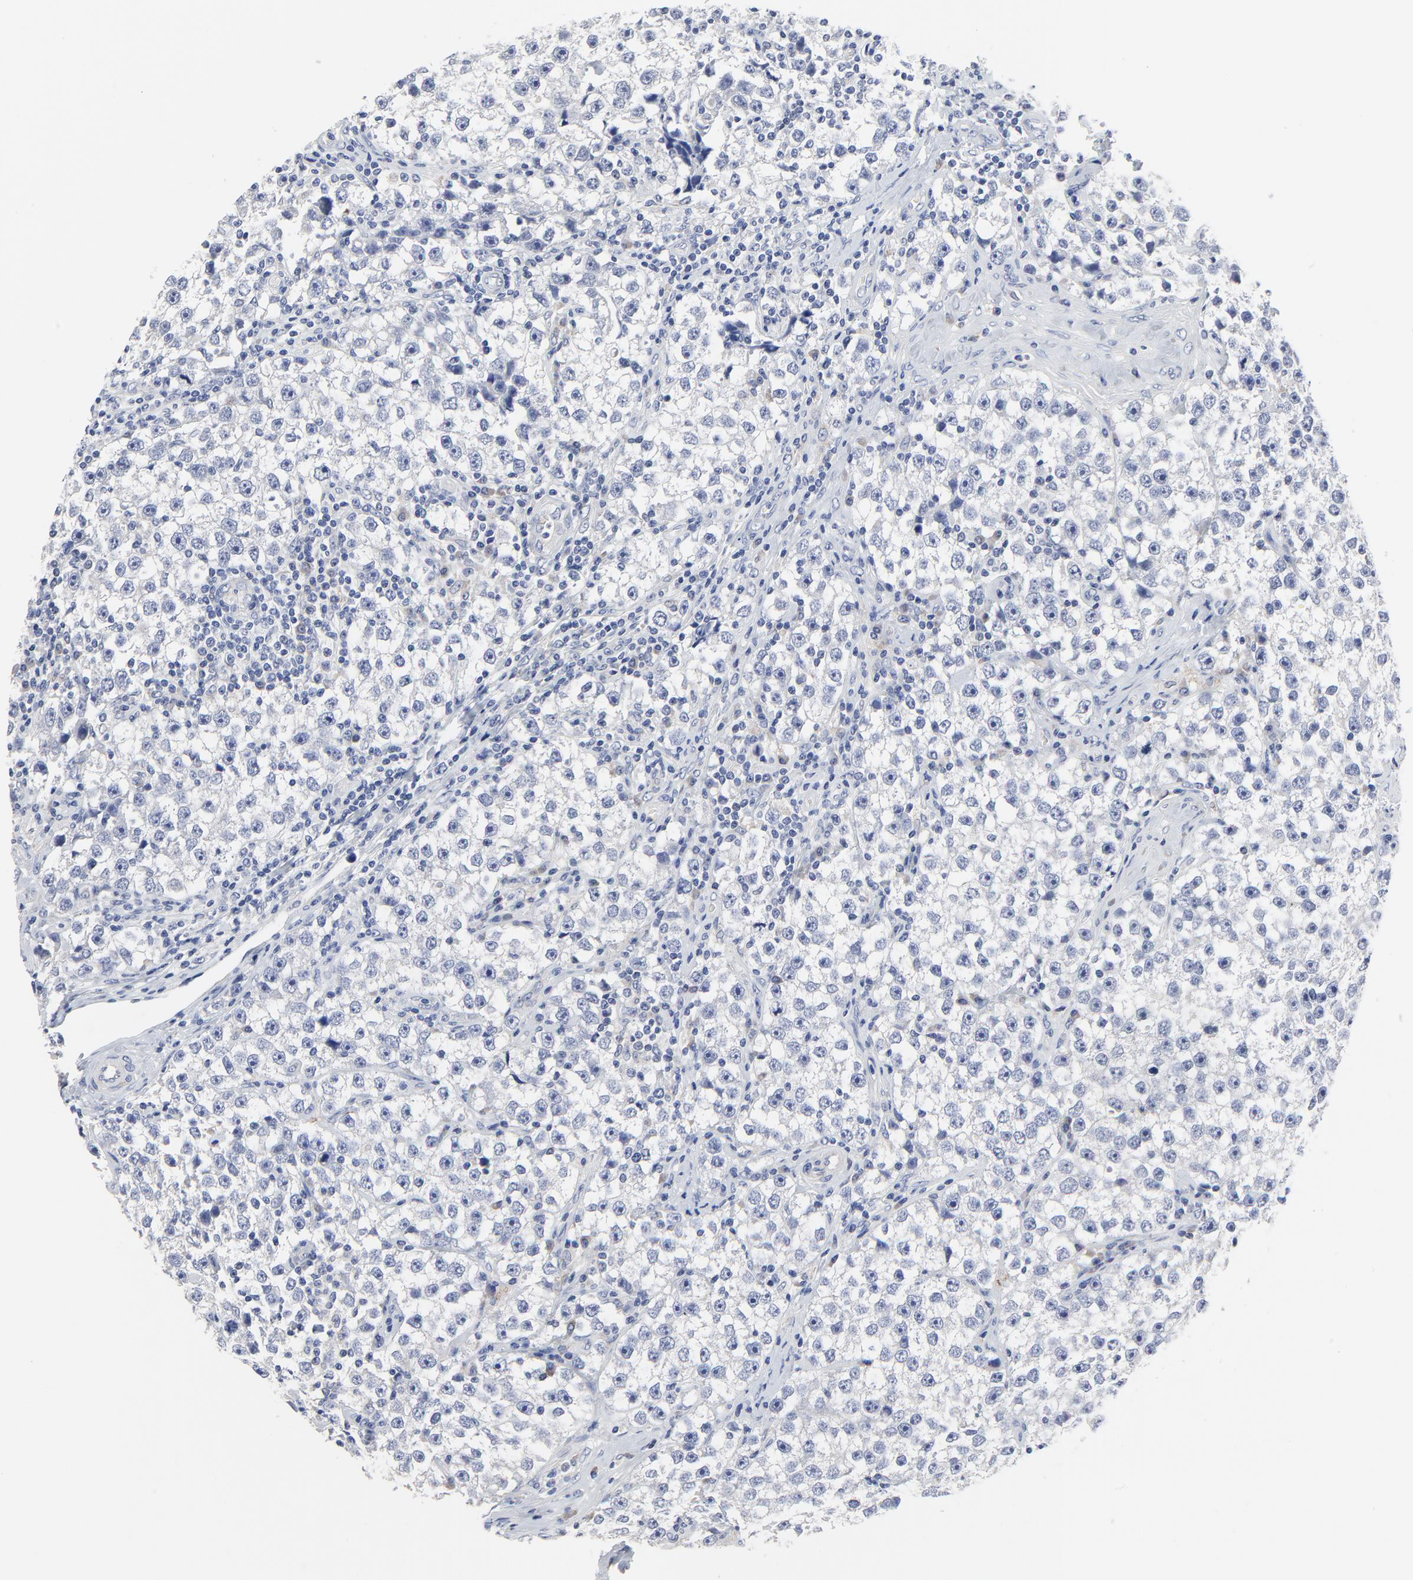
{"staining": {"intensity": "negative", "quantity": "none", "location": "none"}, "tissue": "testis cancer", "cell_type": "Tumor cells", "image_type": "cancer", "snomed": [{"axis": "morphology", "description": "Seminoma, NOS"}, {"axis": "topography", "description": "Testis"}], "caption": "The immunohistochemistry (IHC) histopathology image has no significant expression in tumor cells of testis cancer tissue.", "gene": "DHRSX", "patient": {"sex": "male", "age": 32}}